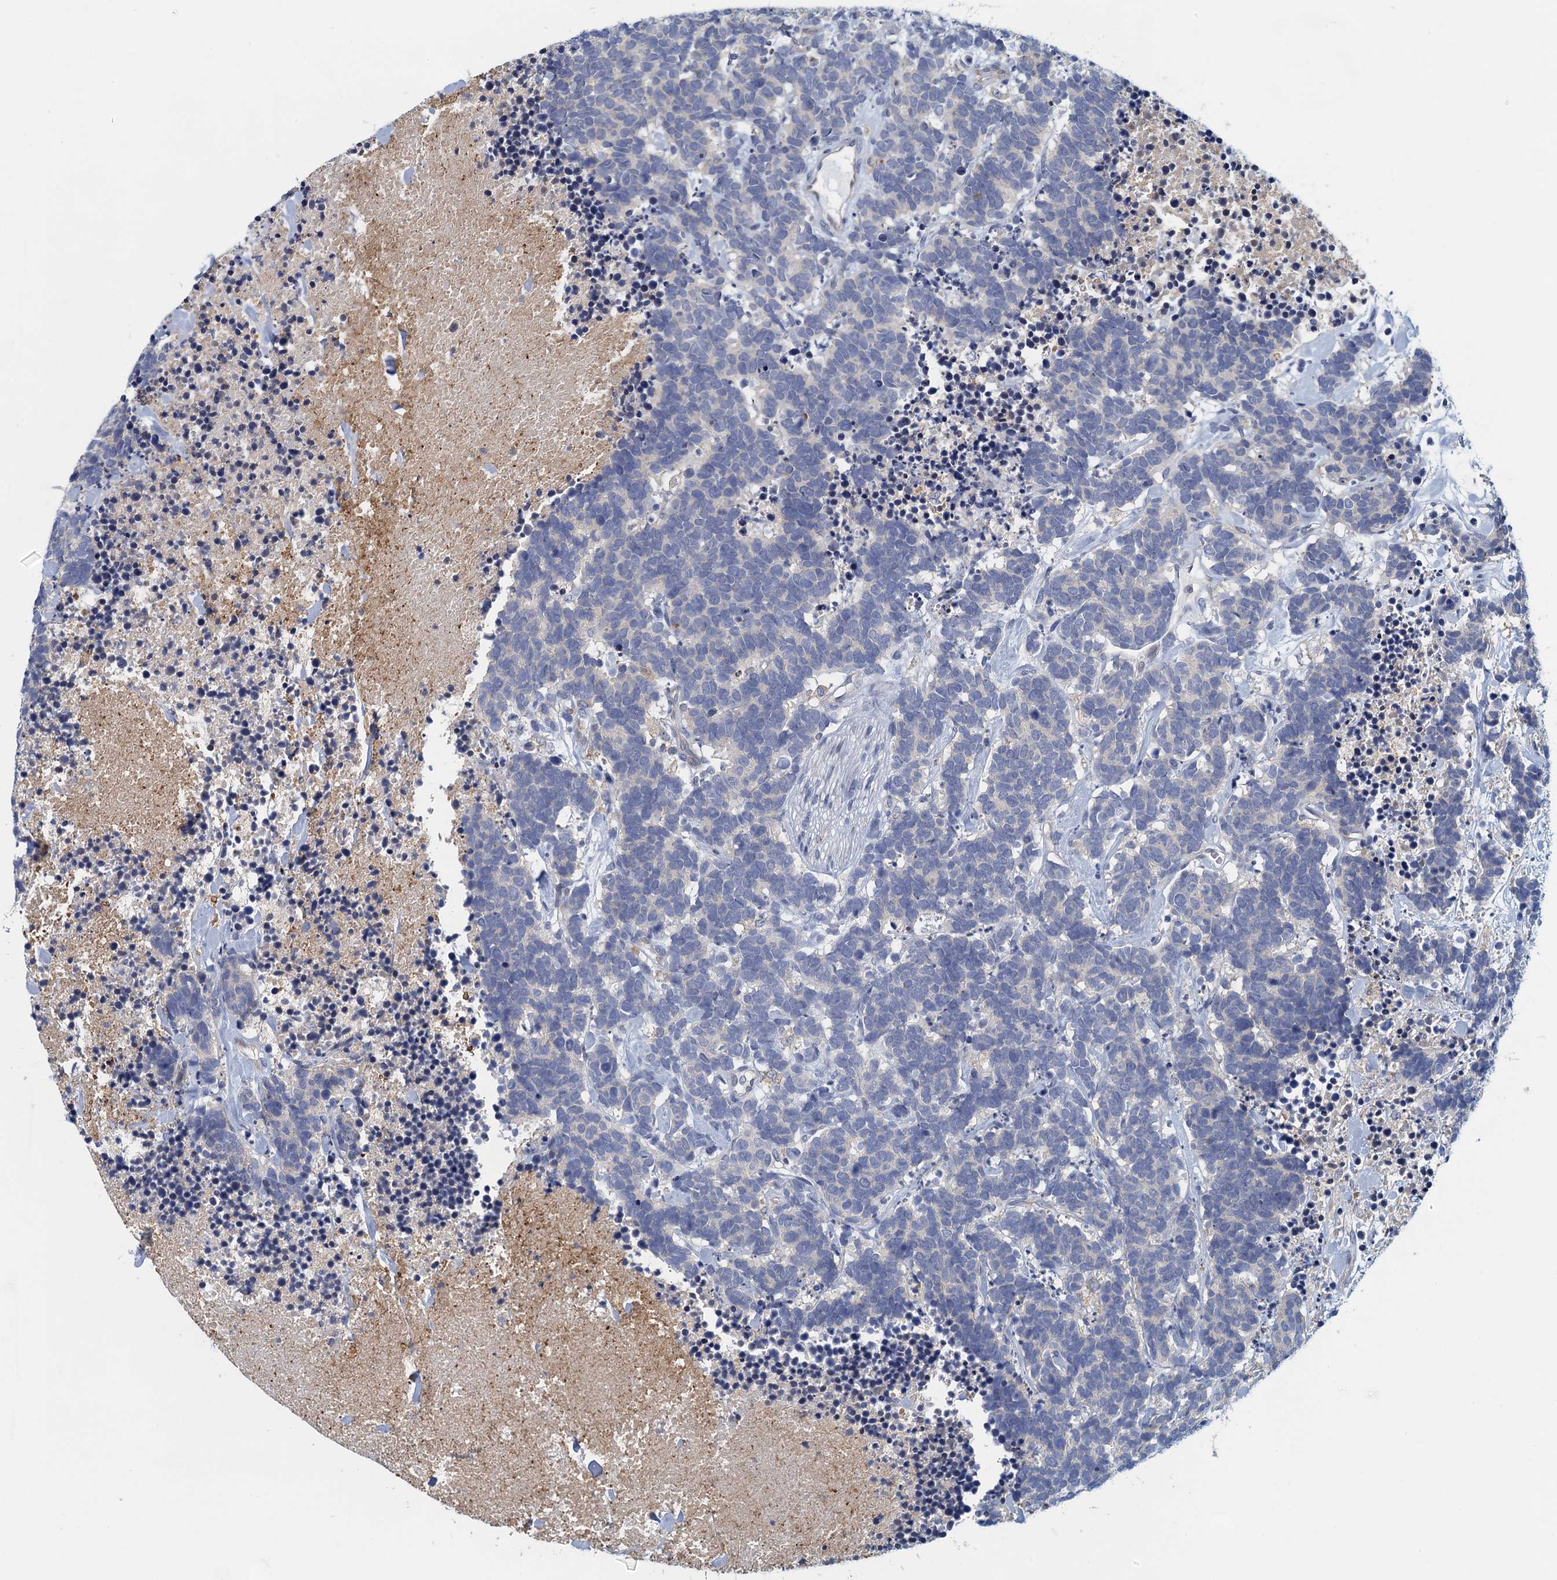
{"staining": {"intensity": "negative", "quantity": "none", "location": "none"}, "tissue": "carcinoid", "cell_type": "Tumor cells", "image_type": "cancer", "snomed": [{"axis": "morphology", "description": "Carcinoma, NOS"}, {"axis": "morphology", "description": "Carcinoid, malignant, NOS"}, {"axis": "topography", "description": "Prostate"}], "caption": "IHC micrograph of human carcinoid (malignant) stained for a protein (brown), which demonstrates no staining in tumor cells.", "gene": "NCKAP1L", "patient": {"sex": "male", "age": 57}}